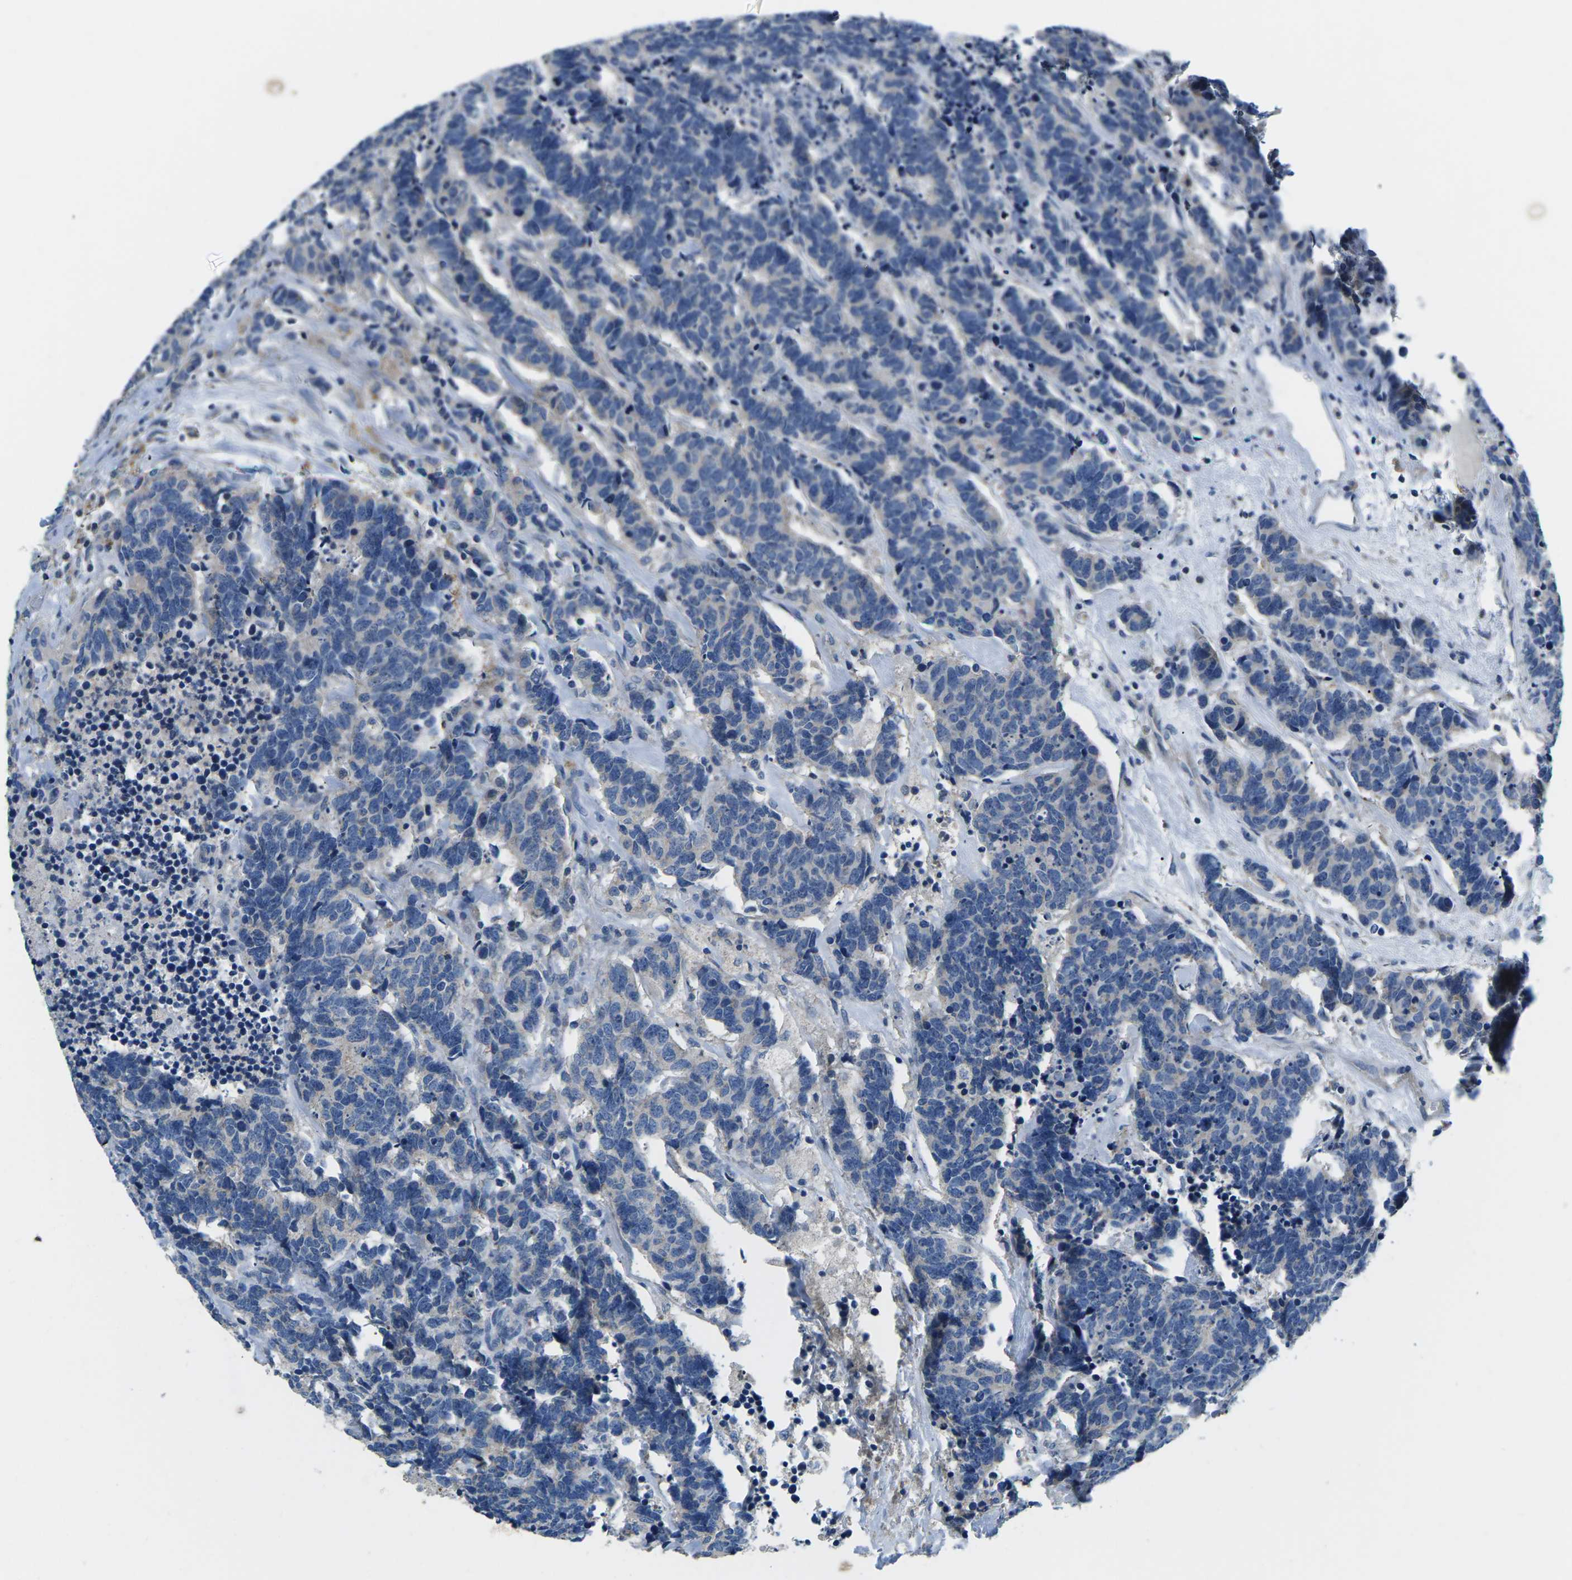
{"staining": {"intensity": "negative", "quantity": "none", "location": "none"}, "tissue": "carcinoid", "cell_type": "Tumor cells", "image_type": "cancer", "snomed": [{"axis": "morphology", "description": "Carcinoma, NOS"}, {"axis": "morphology", "description": "Carcinoid, malignant, NOS"}, {"axis": "topography", "description": "Urinary bladder"}], "caption": "IHC of carcinoid reveals no expression in tumor cells.", "gene": "PDCD6IP", "patient": {"sex": "male", "age": 57}}